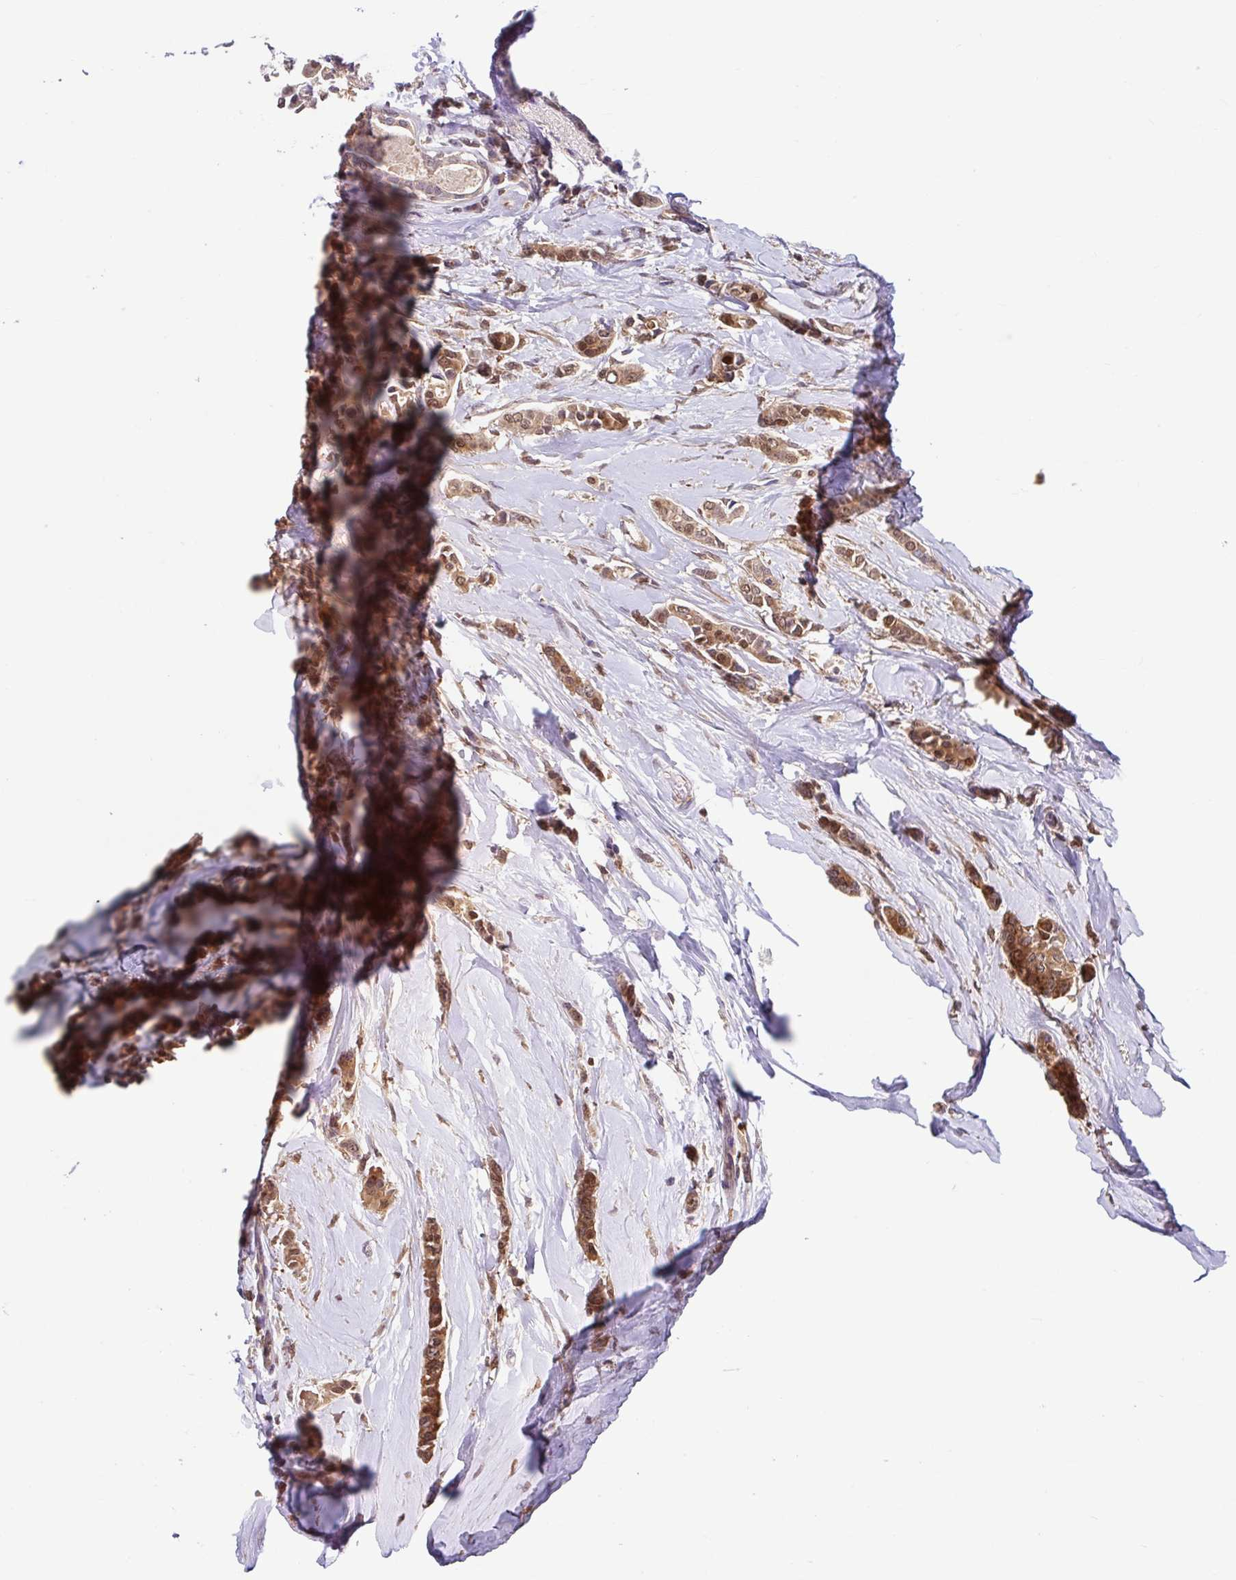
{"staining": {"intensity": "moderate", "quantity": ">75%", "location": "cytoplasmic/membranous,nuclear"}, "tissue": "breast cancer", "cell_type": "Tumor cells", "image_type": "cancer", "snomed": [{"axis": "morphology", "description": "Duct carcinoma"}, {"axis": "topography", "description": "Breast"}], "caption": "About >75% of tumor cells in breast cancer demonstrate moderate cytoplasmic/membranous and nuclear protein staining as visualized by brown immunohistochemical staining.", "gene": "BLVRA", "patient": {"sex": "female", "age": 64}}